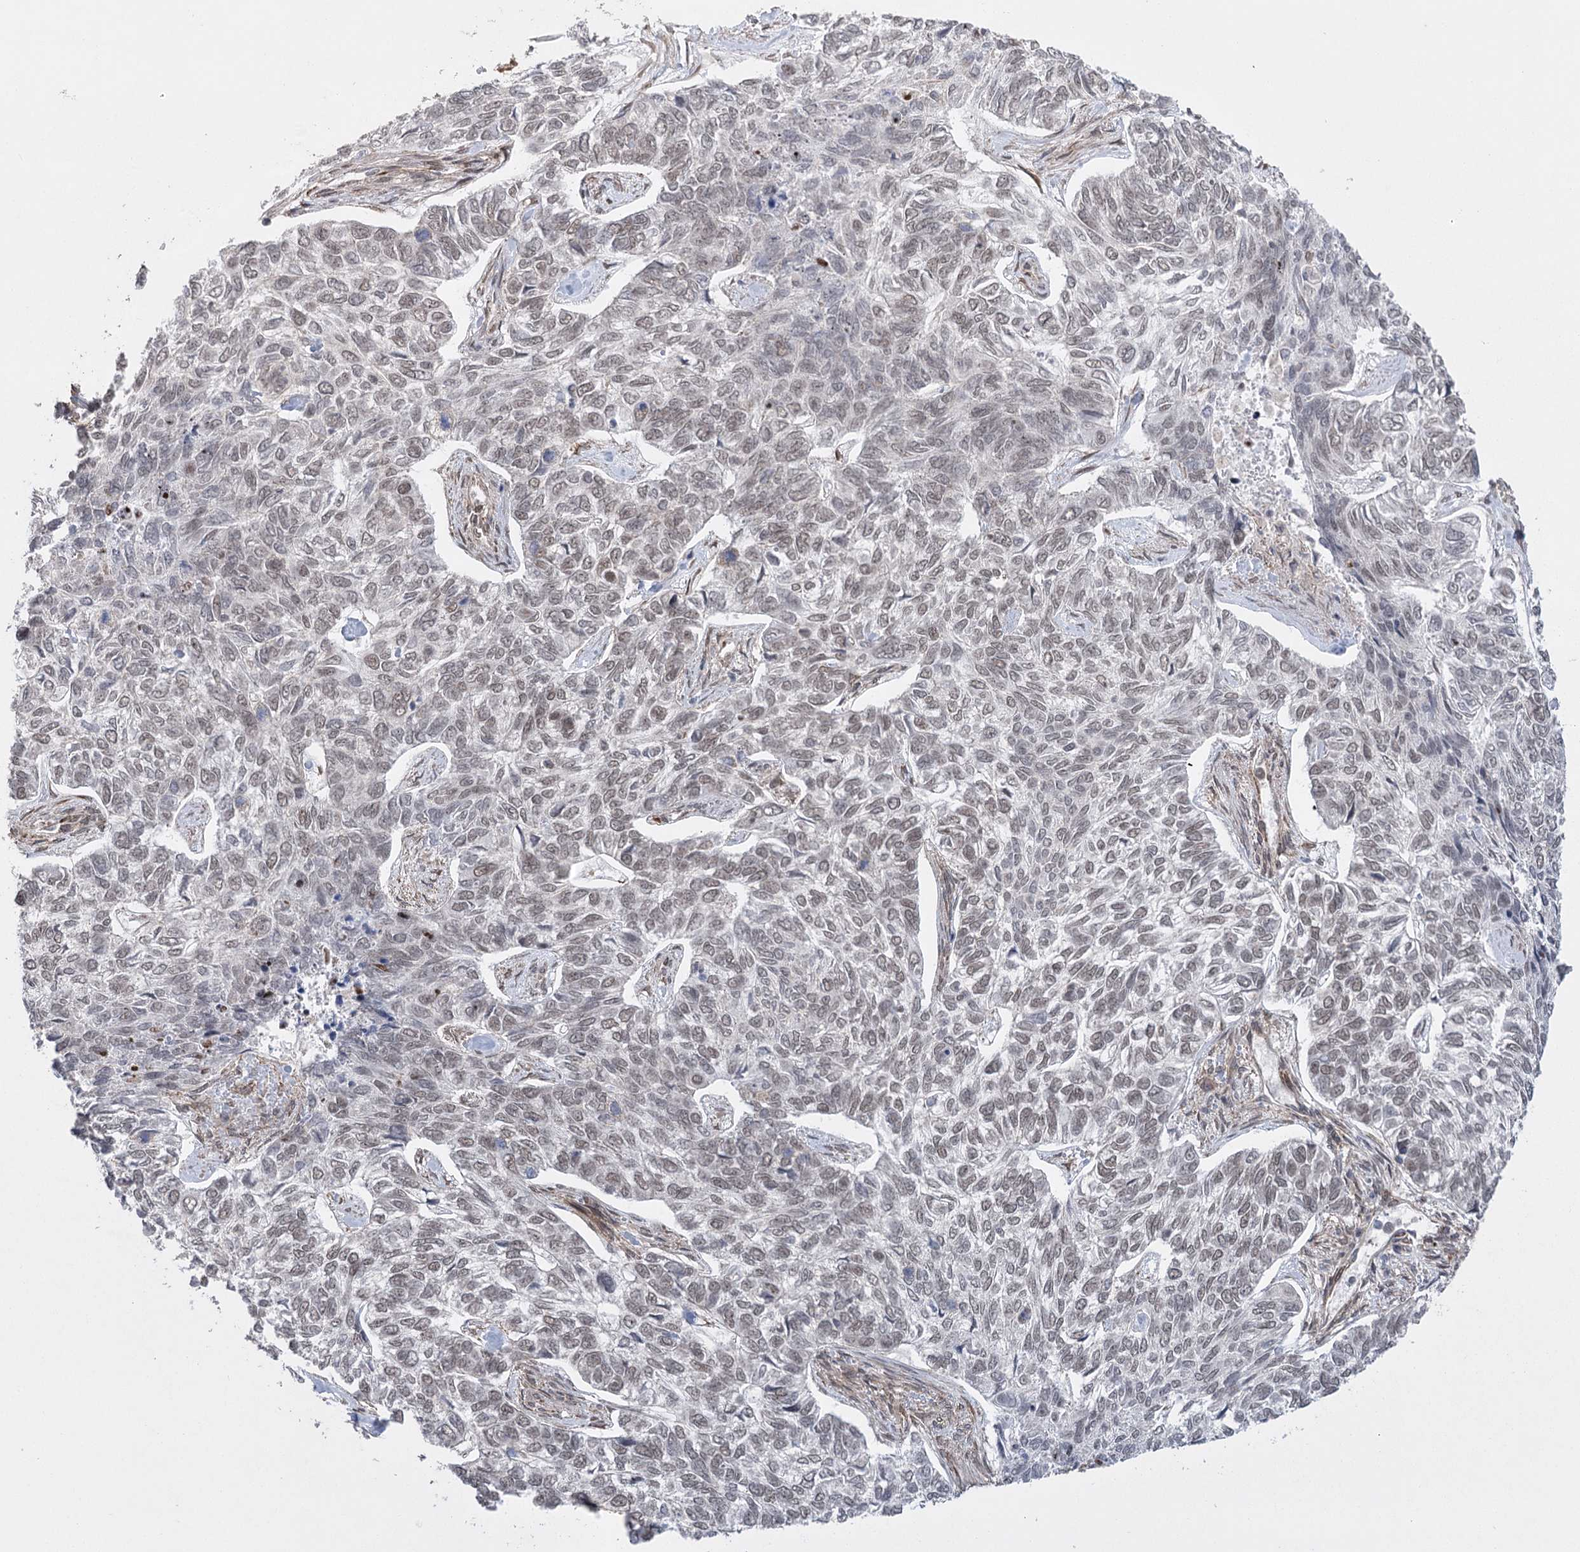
{"staining": {"intensity": "weak", "quantity": "<25%", "location": "nuclear"}, "tissue": "skin cancer", "cell_type": "Tumor cells", "image_type": "cancer", "snomed": [{"axis": "morphology", "description": "Basal cell carcinoma"}, {"axis": "topography", "description": "Skin"}], "caption": "Immunohistochemistry of skin cancer (basal cell carcinoma) reveals no expression in tumor cells.", "gene": "ZCCHC8", "patient": {"sex": "female", "age": 65}}